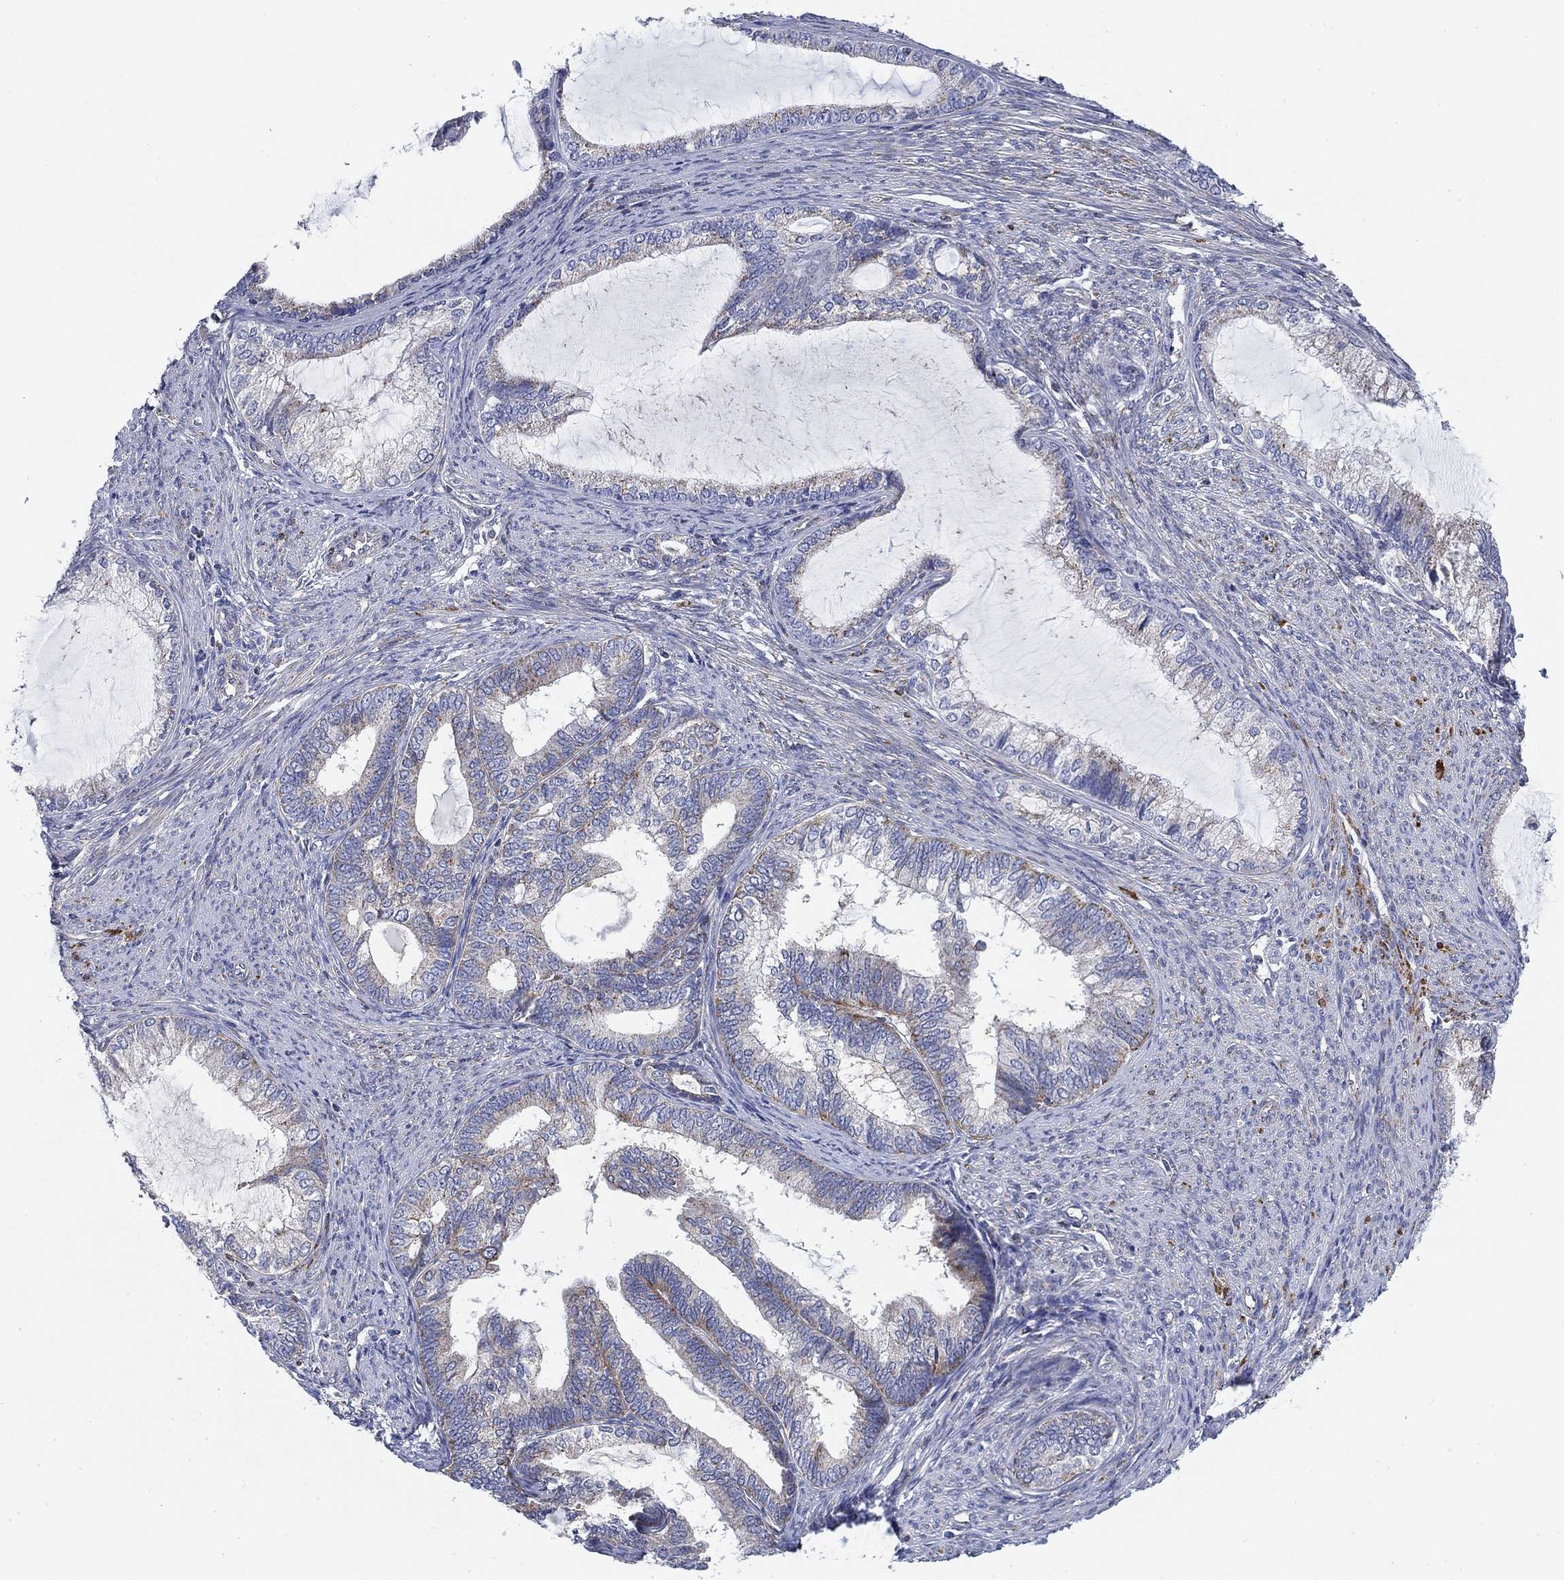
{"staining": {"intensity": "weak", "quantity": "<25%", "location": "cytoplasmic/membranous"}, "tissue": "endometrial cancer", "cell_type": "Tumor cells", "image_type": "cancer", "snomed": [{"axis": "morphology", "description": "Adenocarcinoma, NOS"}, {"axis": "topography", "description": "Endometrium"}], "caption": "High power microscopy histopathology image of an IHC photomicrograph of adenocarcinoma (endometrial), revealing no significant staining in tumor cells.", "gene": "NACAD", "patient": {"sex": "female", "age": 86}}